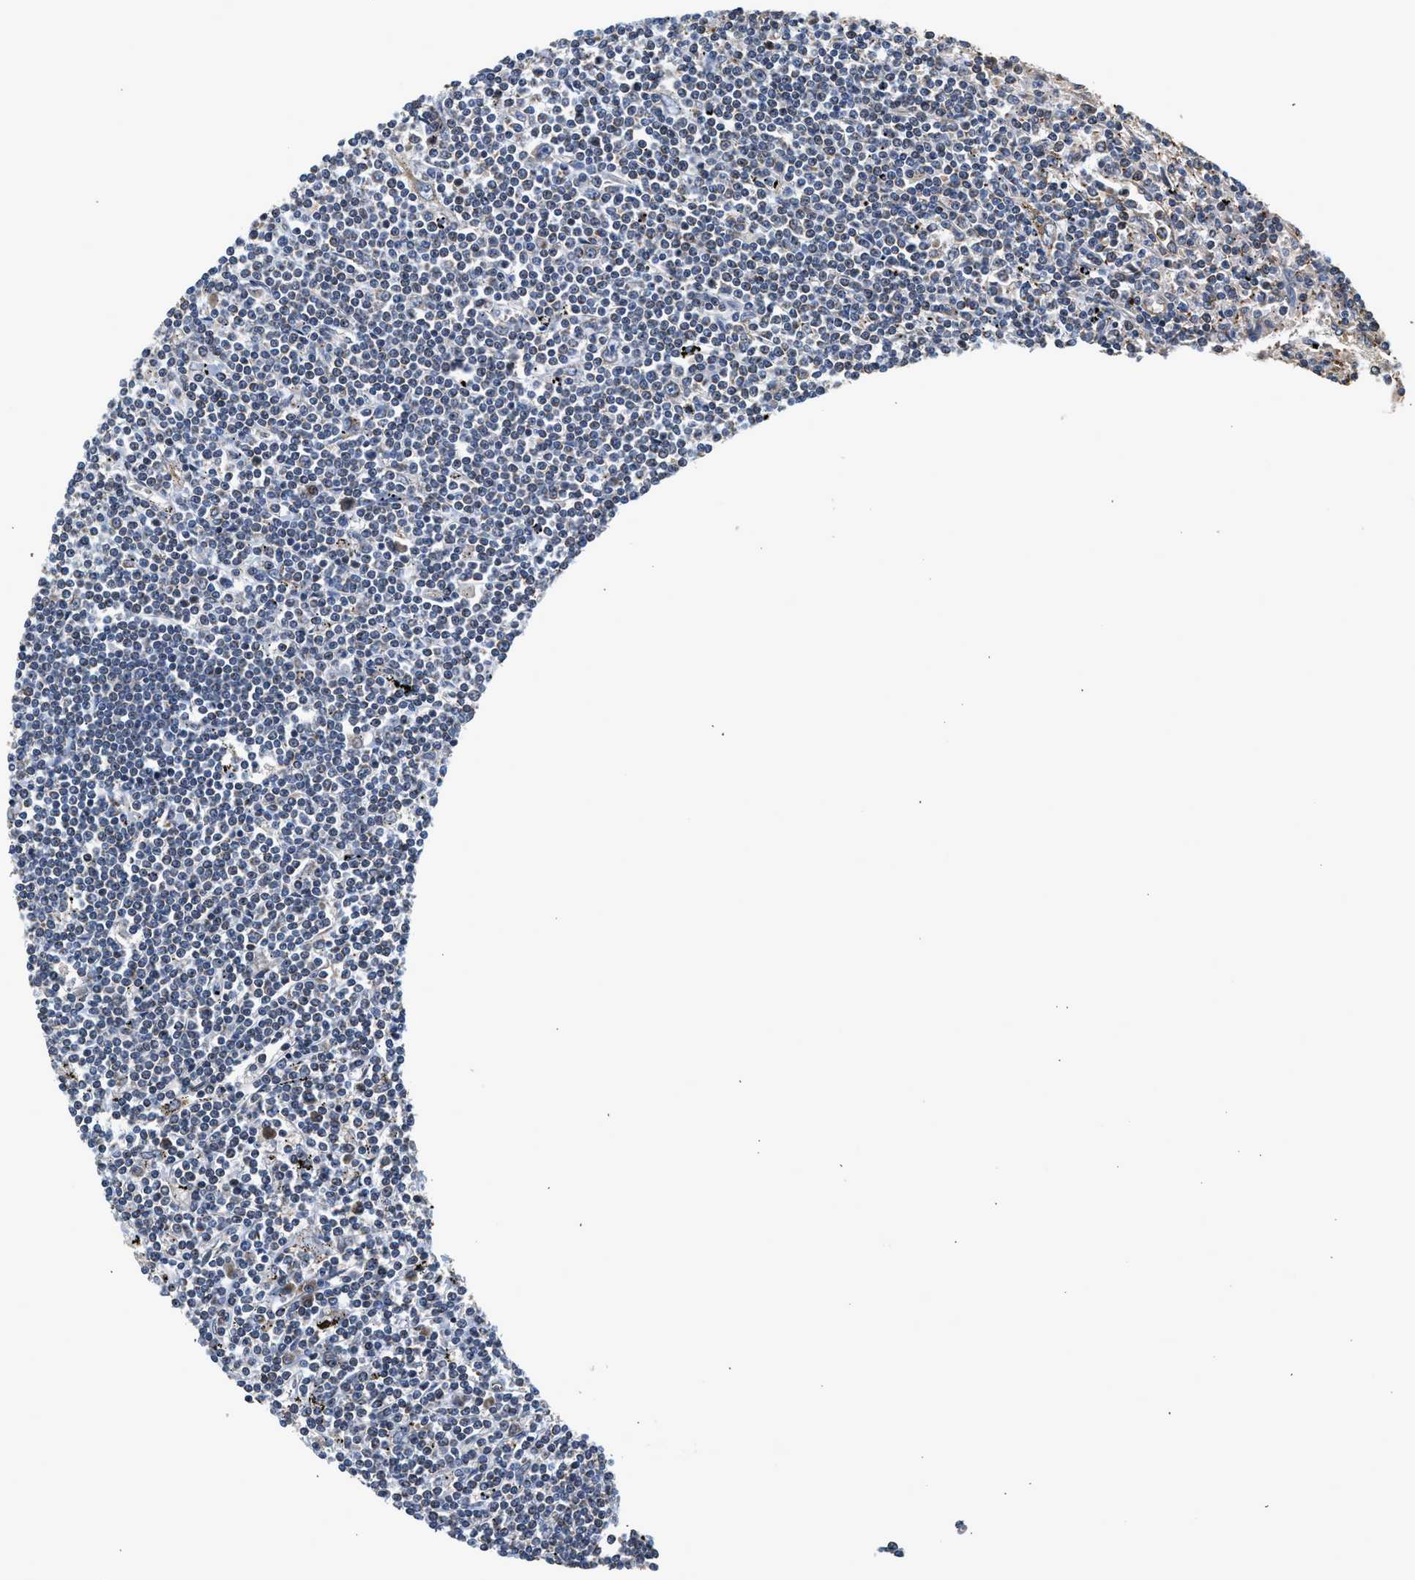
{"staining": {"intensity": "negative", "quantity": "none", "location": "none"}, "tissue": "lymphoma", "cell_type": "Tumor cells", "image_type": "cancer", "snomed": [{"axis": "morphology", "description": "Malignant lymphoma, non-Hodgkin's type, Low grade"}, {"axis": "topography", "description": "Spleen"}], "caption": "Human lymphoma stained for a protein using IHC reveals no positivity in tumor cells.", "gene": "PIM1", "patient": {"sex": "male", "age": 76}}